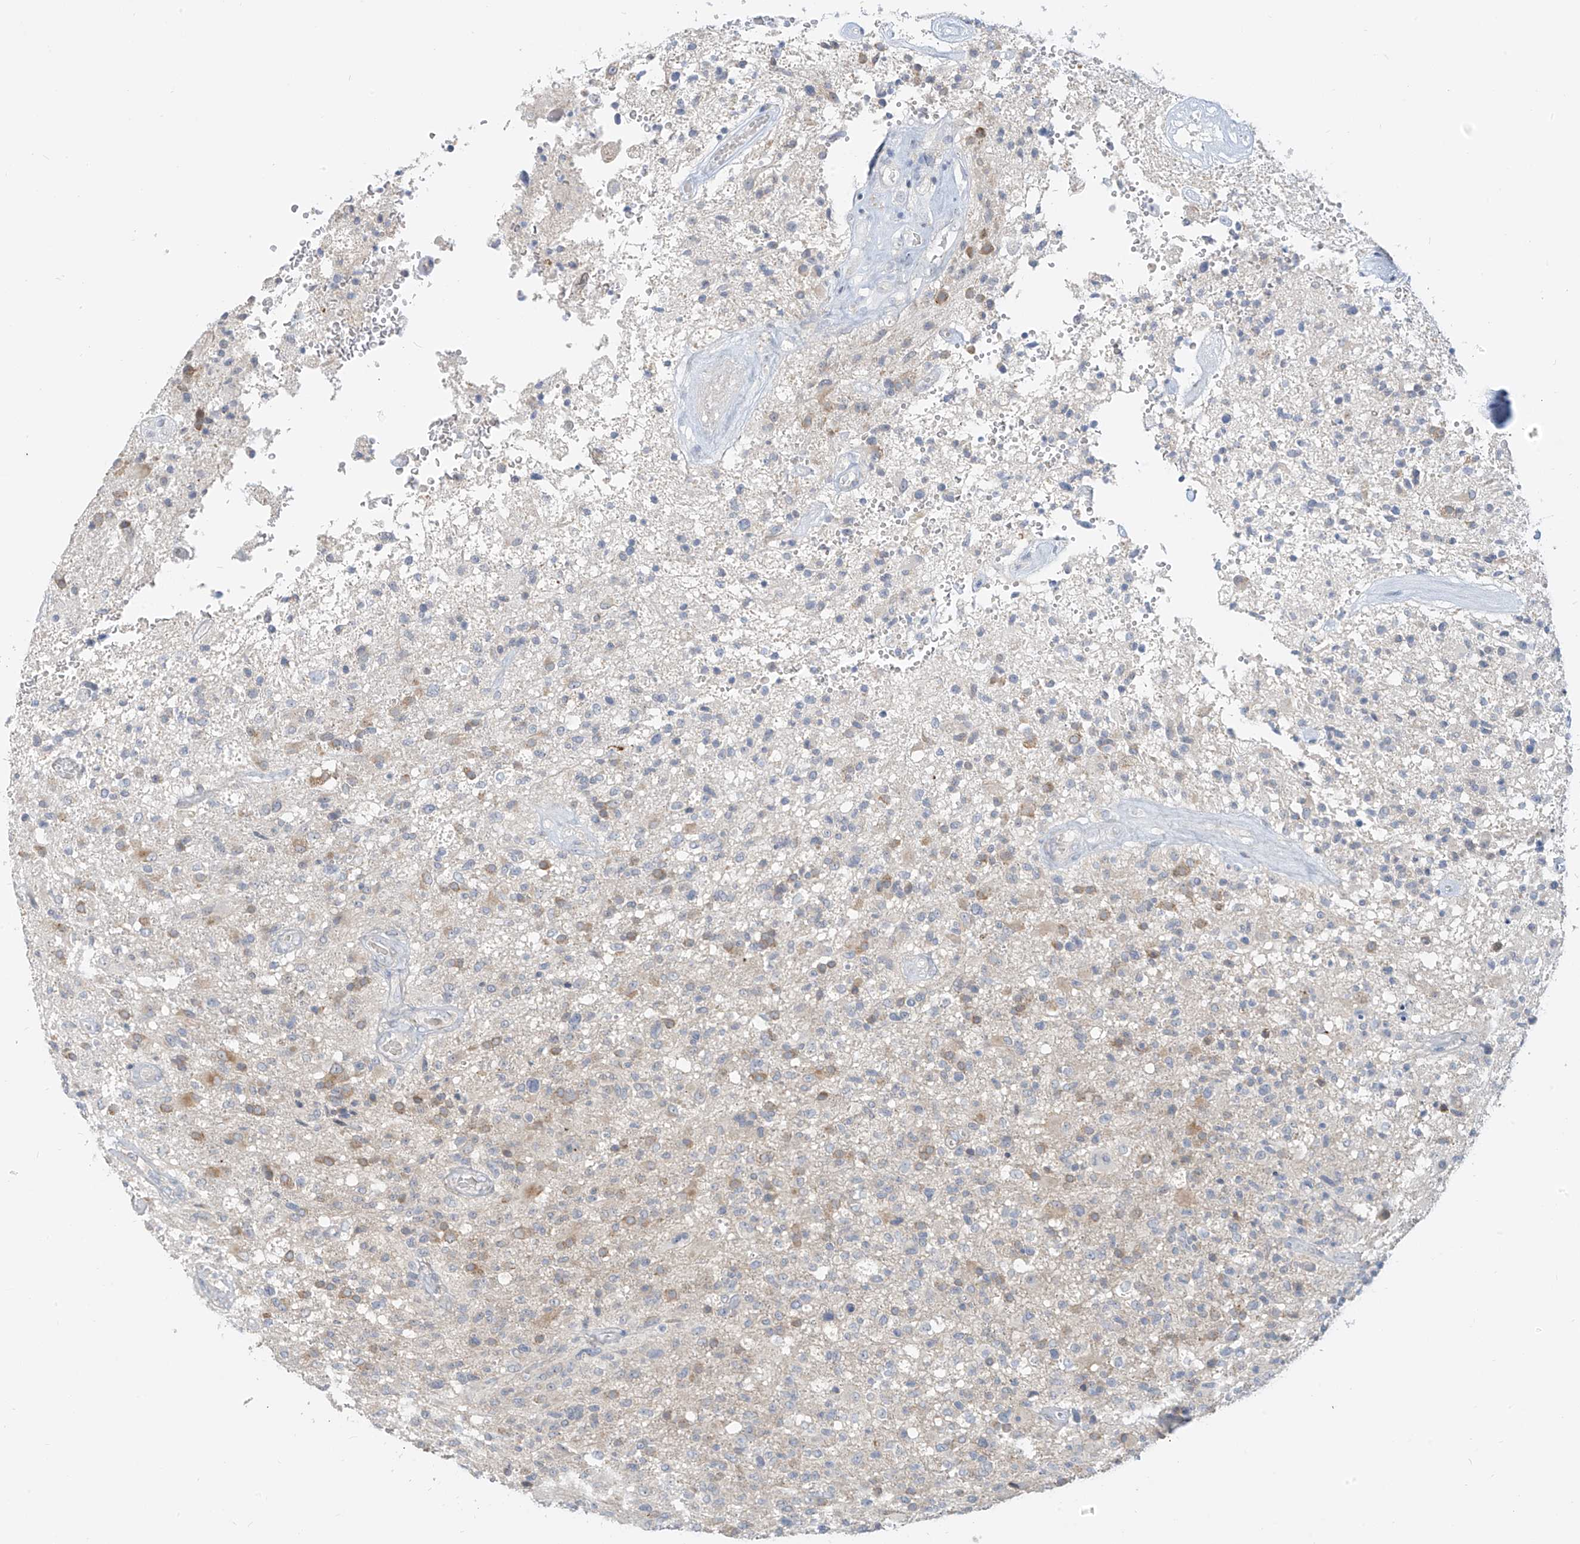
{"staining": {"intensity": "weak", "quantity": "<25%", "location": "cytoplasmic/membranous"}, "tissue": "glioma", "cell_type": "Tumor cells", "image_type": "cancer", "snomed": [{"axis": "morphology", "description": "Glioma, malignant, High grade"}, {"axis": "topography", "description": "Brain"}], "caption": "IHC micrograph of human malignant glioma (high-grade) stained for a protein (brown), which exhibits no staining in tumor cells. Brightfield microscopy of immunohistochemistry stained with DAB (3,3'-diaminobenzidine) (brown) and hematoxylin (blue), captured at high magnification.", "gene": "C2orf42", "patient": {"sex": "male", "age": 72}}